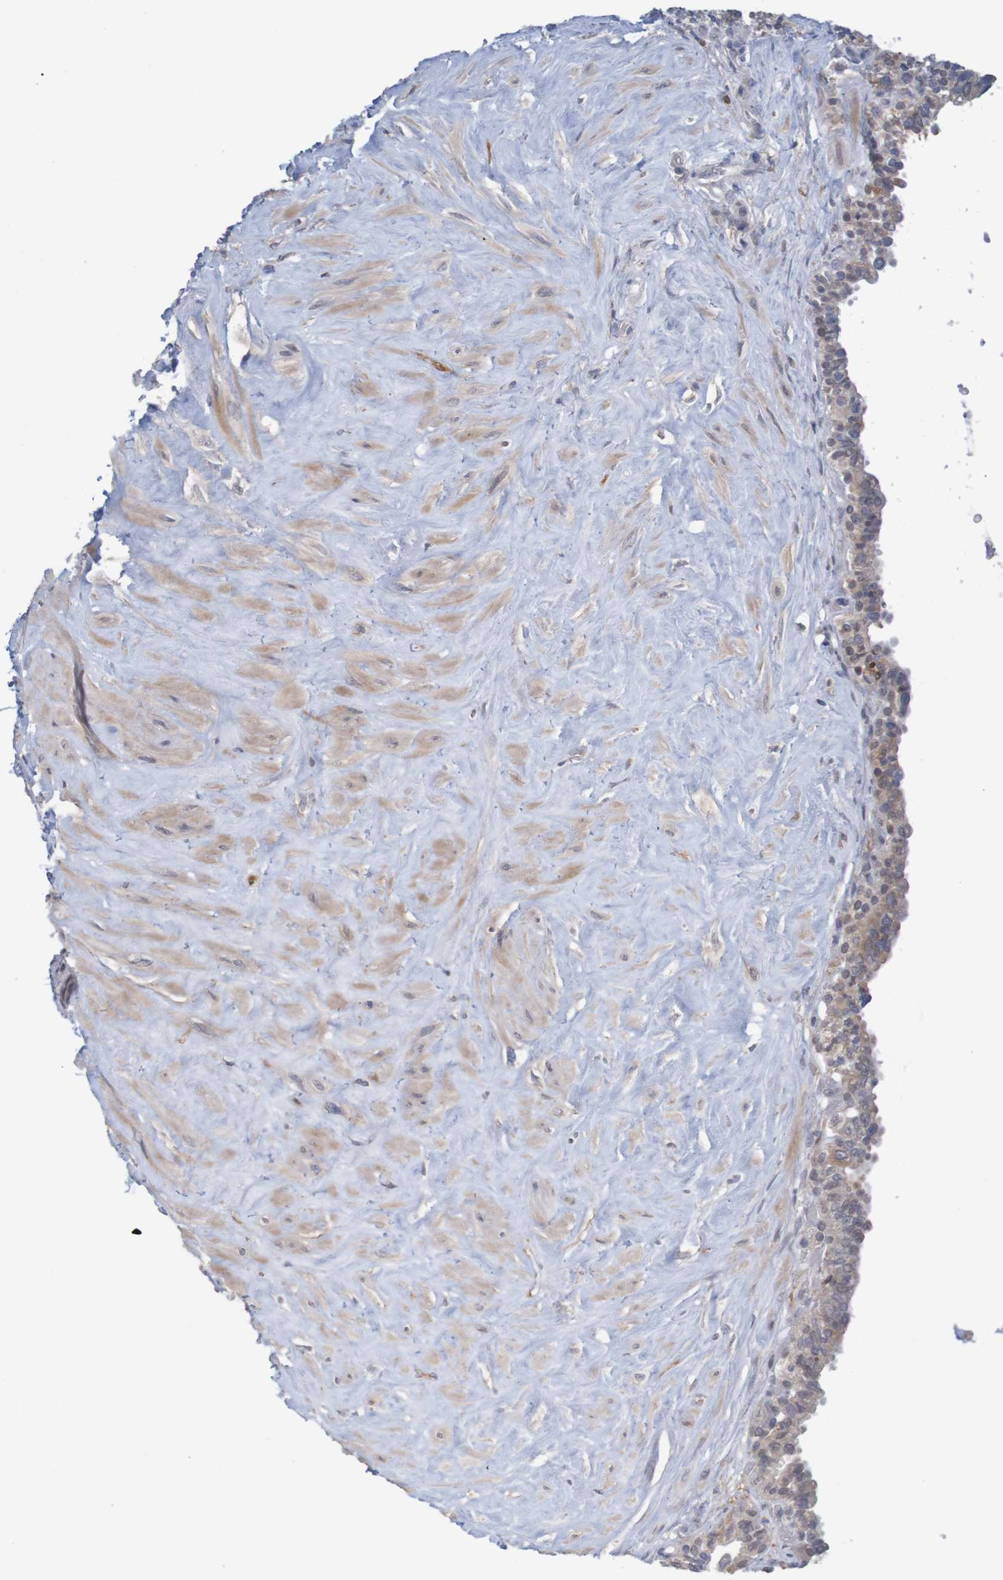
{"staining": {"intensity": "moderate", "quantity": "25%-75%", "location": "cytoplasmic/membranous"}, "tissue": "seminal vesicle", "cell_type": "Glandular cells", "image_type": "normal", "snomed": [{"axis": "morphology", "description": "Normal tissue, NOS"}, {"axis": "topography", "description": "Seminal veicle"}], "caption": "Immunohistochemical staining of benign seminal vesicle shows medium levels of moderate cytoplasmic/membranous staining in about 25%-75% of glandular cells.", "gene": "ANKK1", "patient": {"sex": "male", "age": 63}}